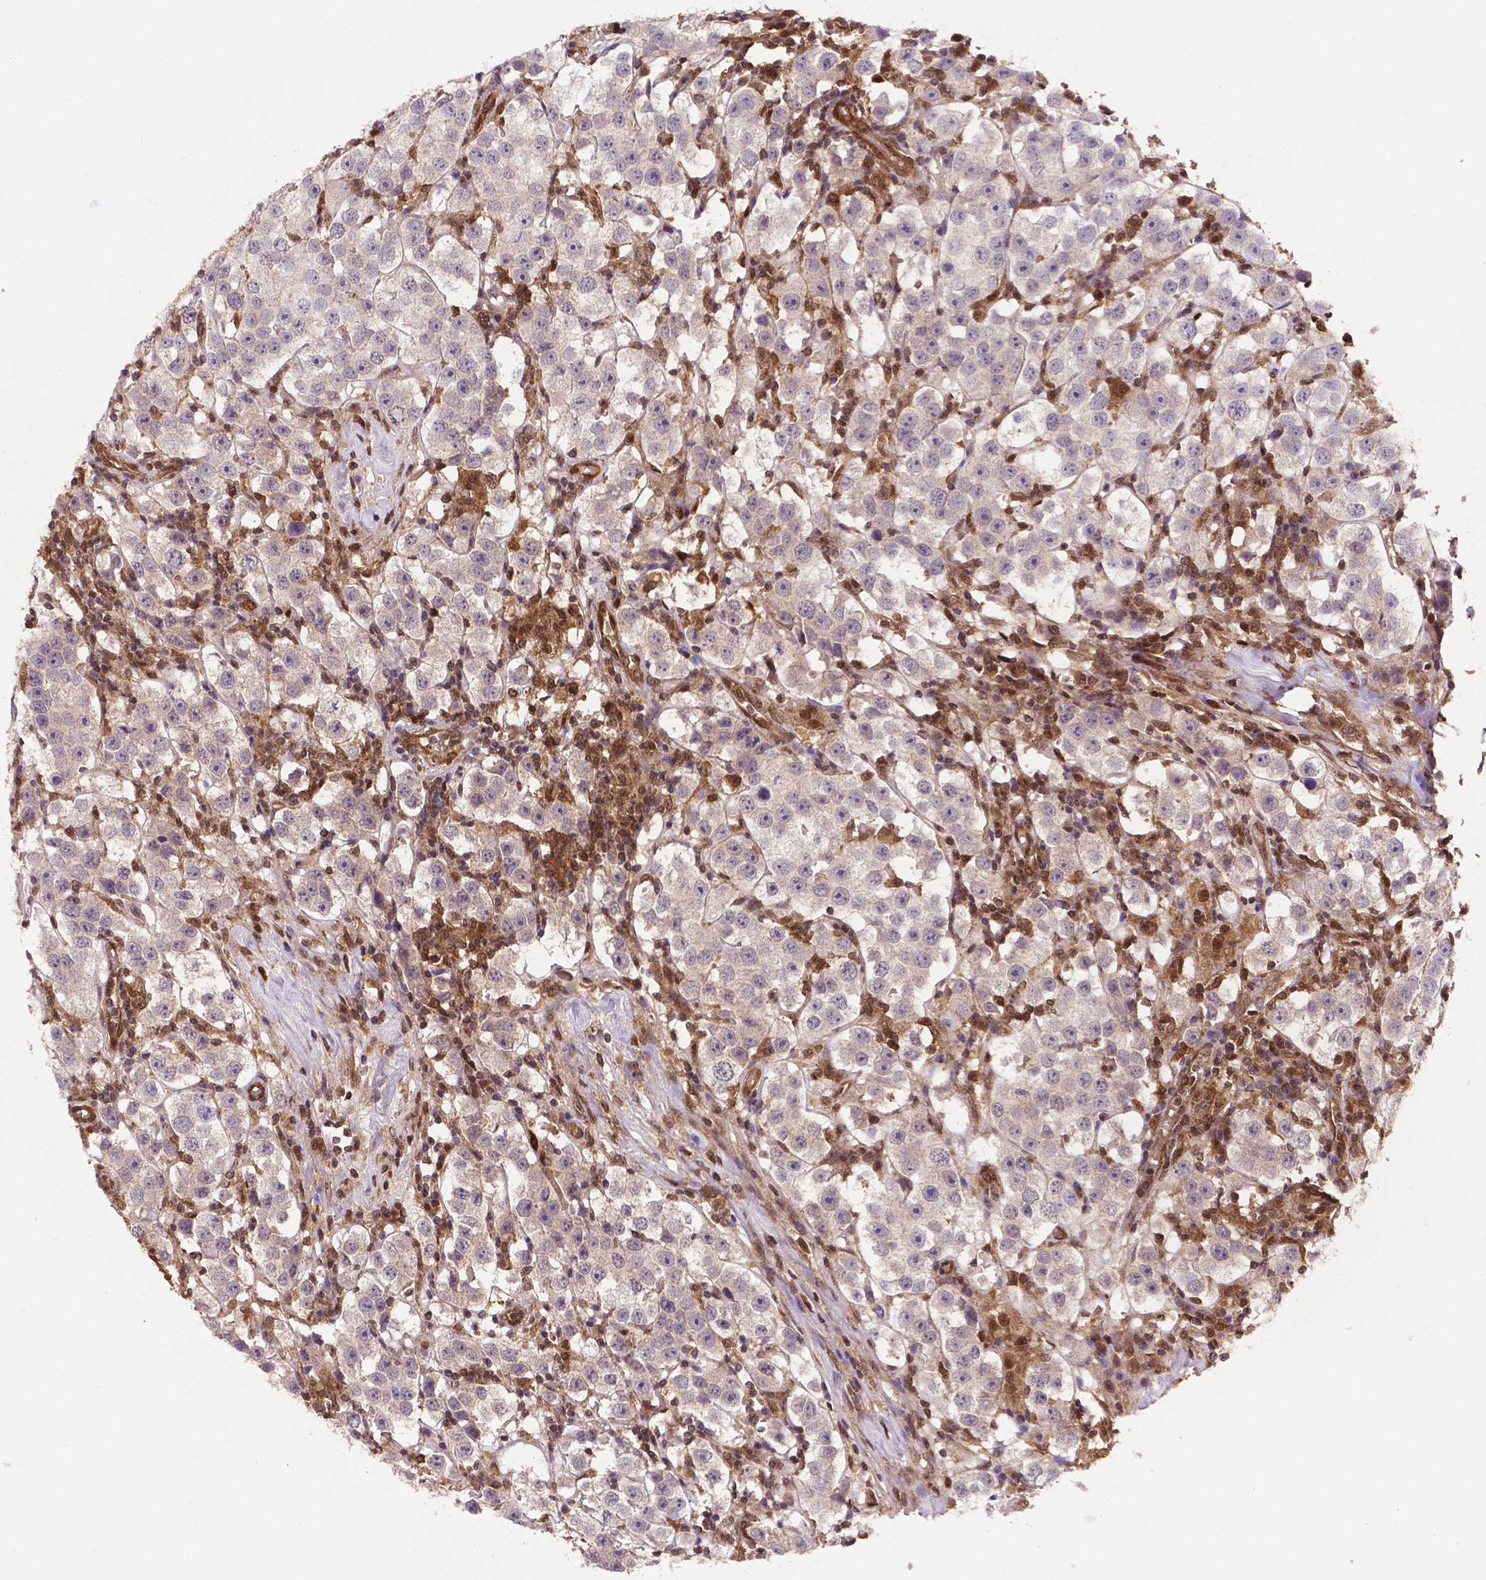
{"staining": {"intensity": "negative", "quantity": "none", "location": "none"}, "tissue": "testis cancer", "cell_type": "Tumor cells", "image_type": "cancer", "snomed": [{"axis": "morphology", "description": "Seminoma, NOS"}, {"axis": "topography", "description": "Testis"}], "caption": "Immunohistochemistry micrograph of neoplastic tissue: human testis cancer (seminoma) stained with DAB (3,3'-diaminobenzidine) exhibits no significant protein staining in tumor cells. The staining was performed using DAB to visualize the protein expression in brown, while the nuclei were stained in blue with hematoxylin (Magnification: 20x).", "gene": "UBE2L6", "patient": {"sex": "male", "age": 37}}